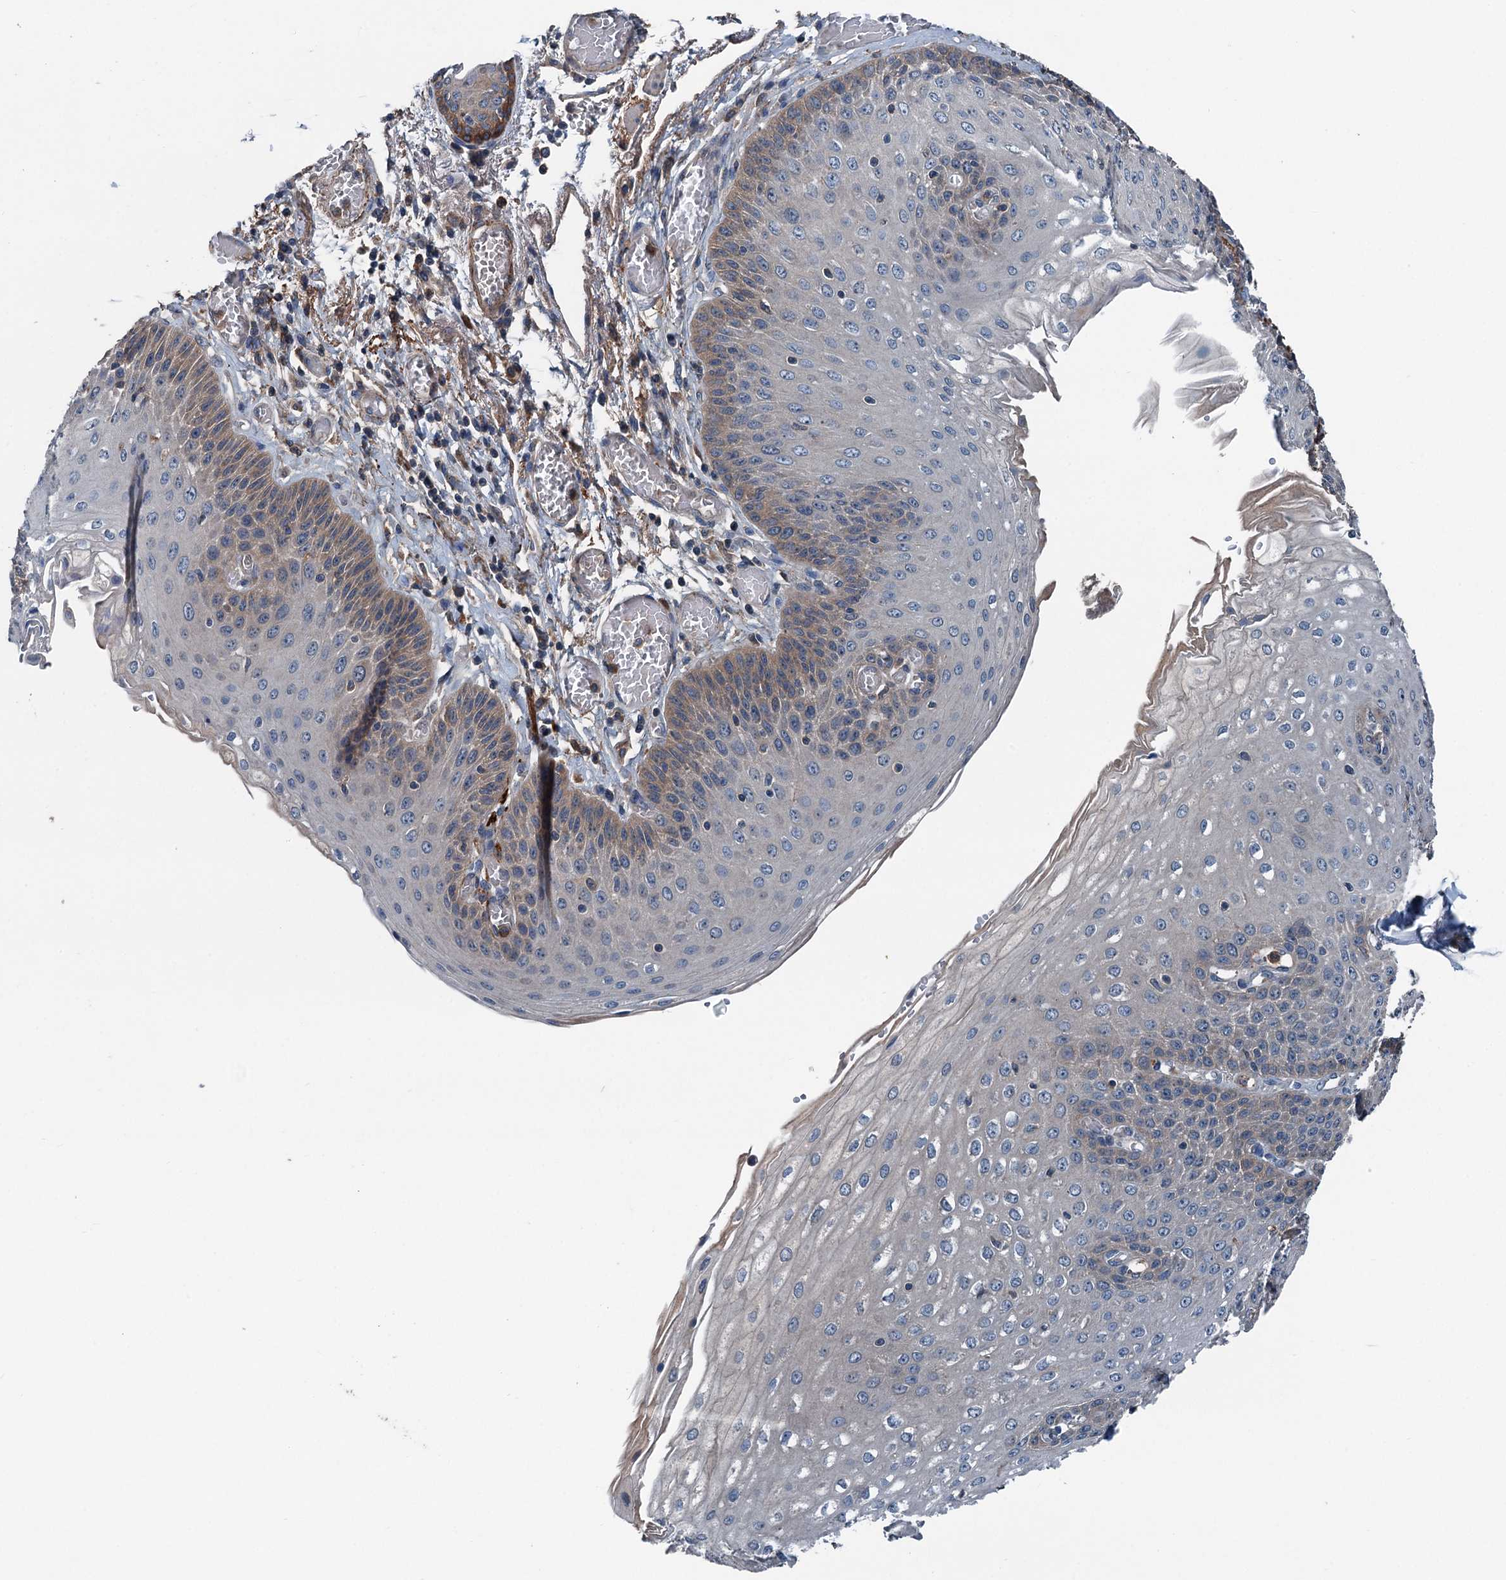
{"staining": {"intensity": "weak", "quantity": "25%-75%", "location": "cytoplasmic/membranous"}, "tissue": "esophagus", "cell_type": "Squamous epithelial cells", "image_type": "normal", "snomed": [{"axis": "morphology", "description": "Normal tissue, NOS"}, {"axis": "topography", "description": "Esophagus"}], "caption": "Brown immunohistochemical staining in normal human esophagus exhibits weak cytoplasmic/membranous positivity in approximately 25%-75% of squamous epithelial cells. (brown staining indicates protein expression, while blue staining denotes nuclei).", "gene": "PDSS1", "patient": {"sex": "male", "age": 81}}